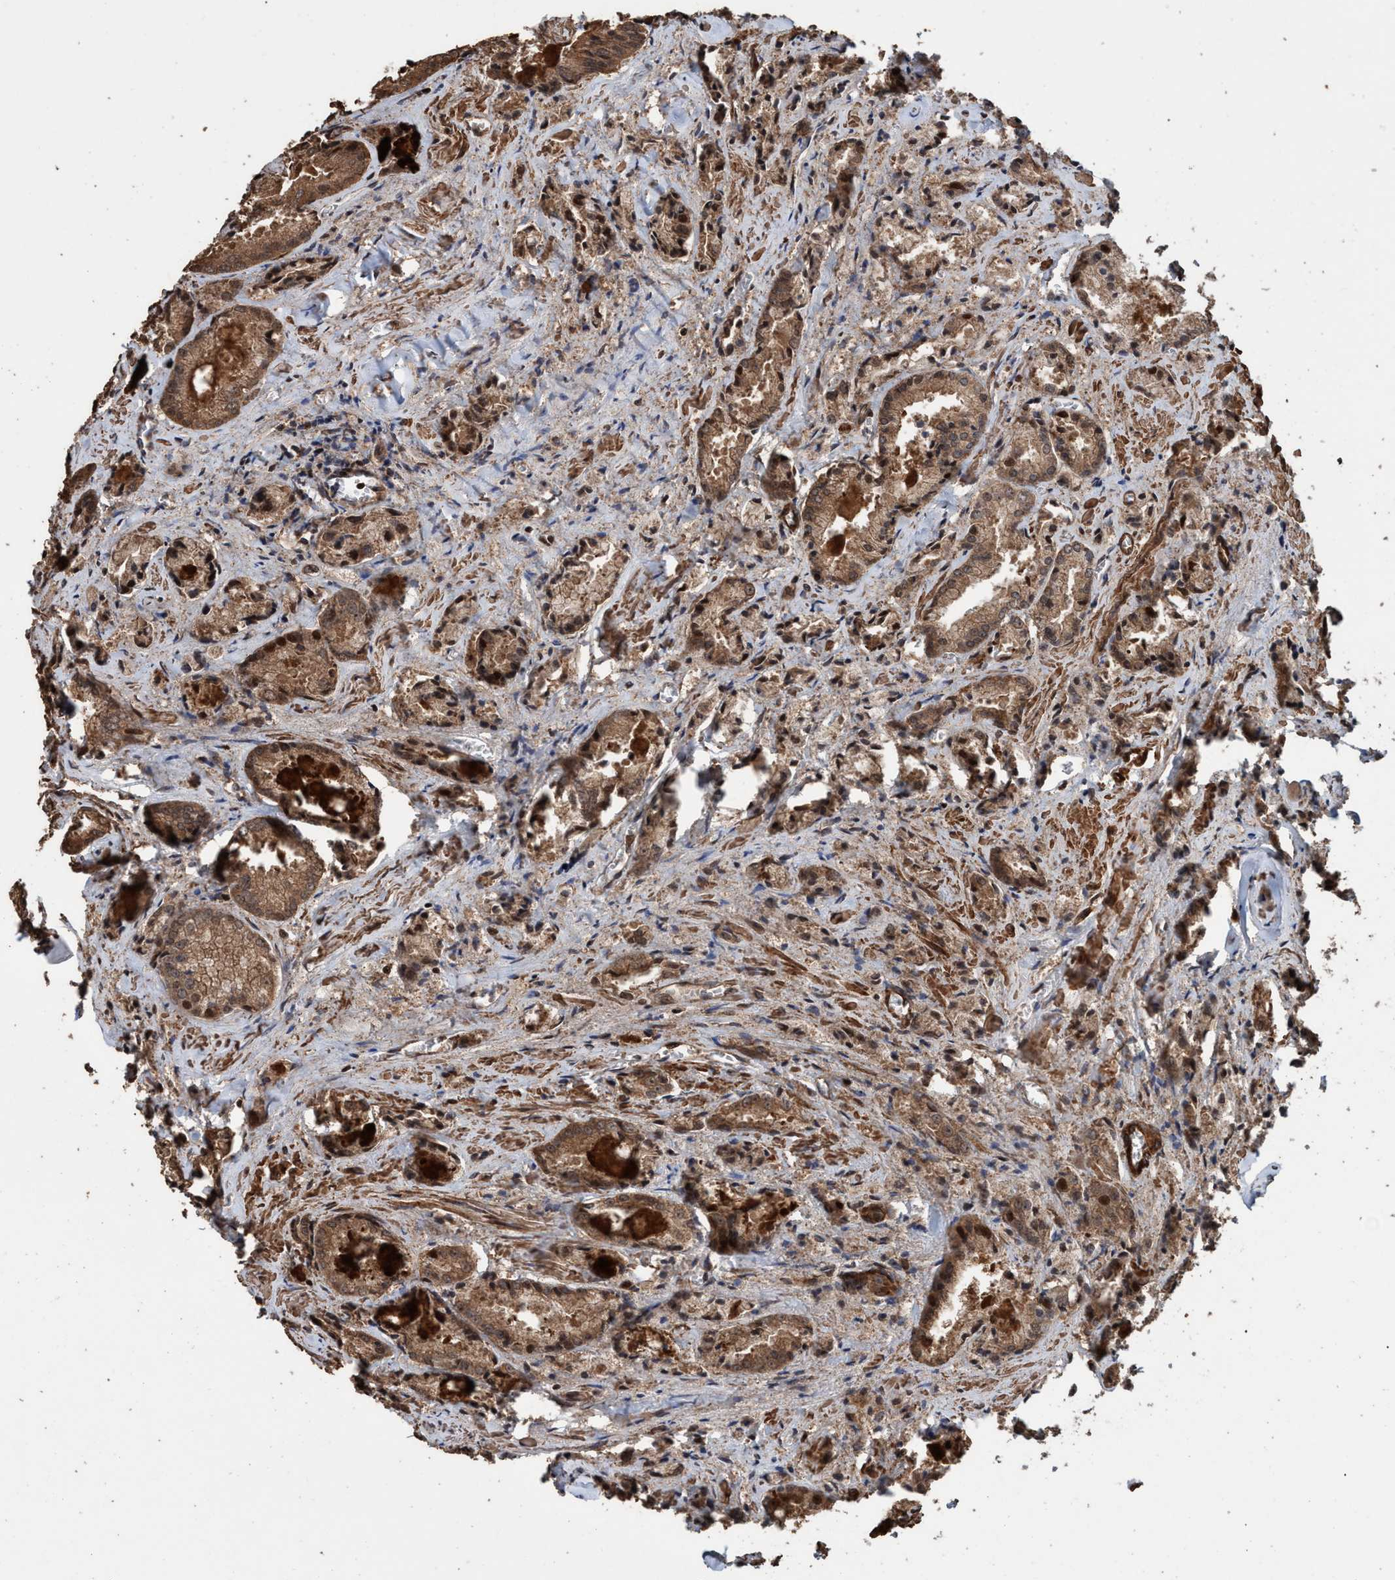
{"staining": {"intensity": "weak", "quantity": ">75%", "location": "cytoplasmic/membranous"}, "tissue": "prostate cancer", "cell_type": "Tumor cells", "image_type": "cancer", "snomed": [{"axis": "morphology", "description": "Adenocarcinoma, Low grade"}, {"axis": "topography", "description": "Prostate"}], "caption": "This is a micrograph of IHC staining of prostate cancer (low-grade adenocarcinoma), which shows weak positivity in the cytoplasmic/membranous of tumor cells.", "gene": "TRPC7", "patient": {"sex": "male", "age": 64}}